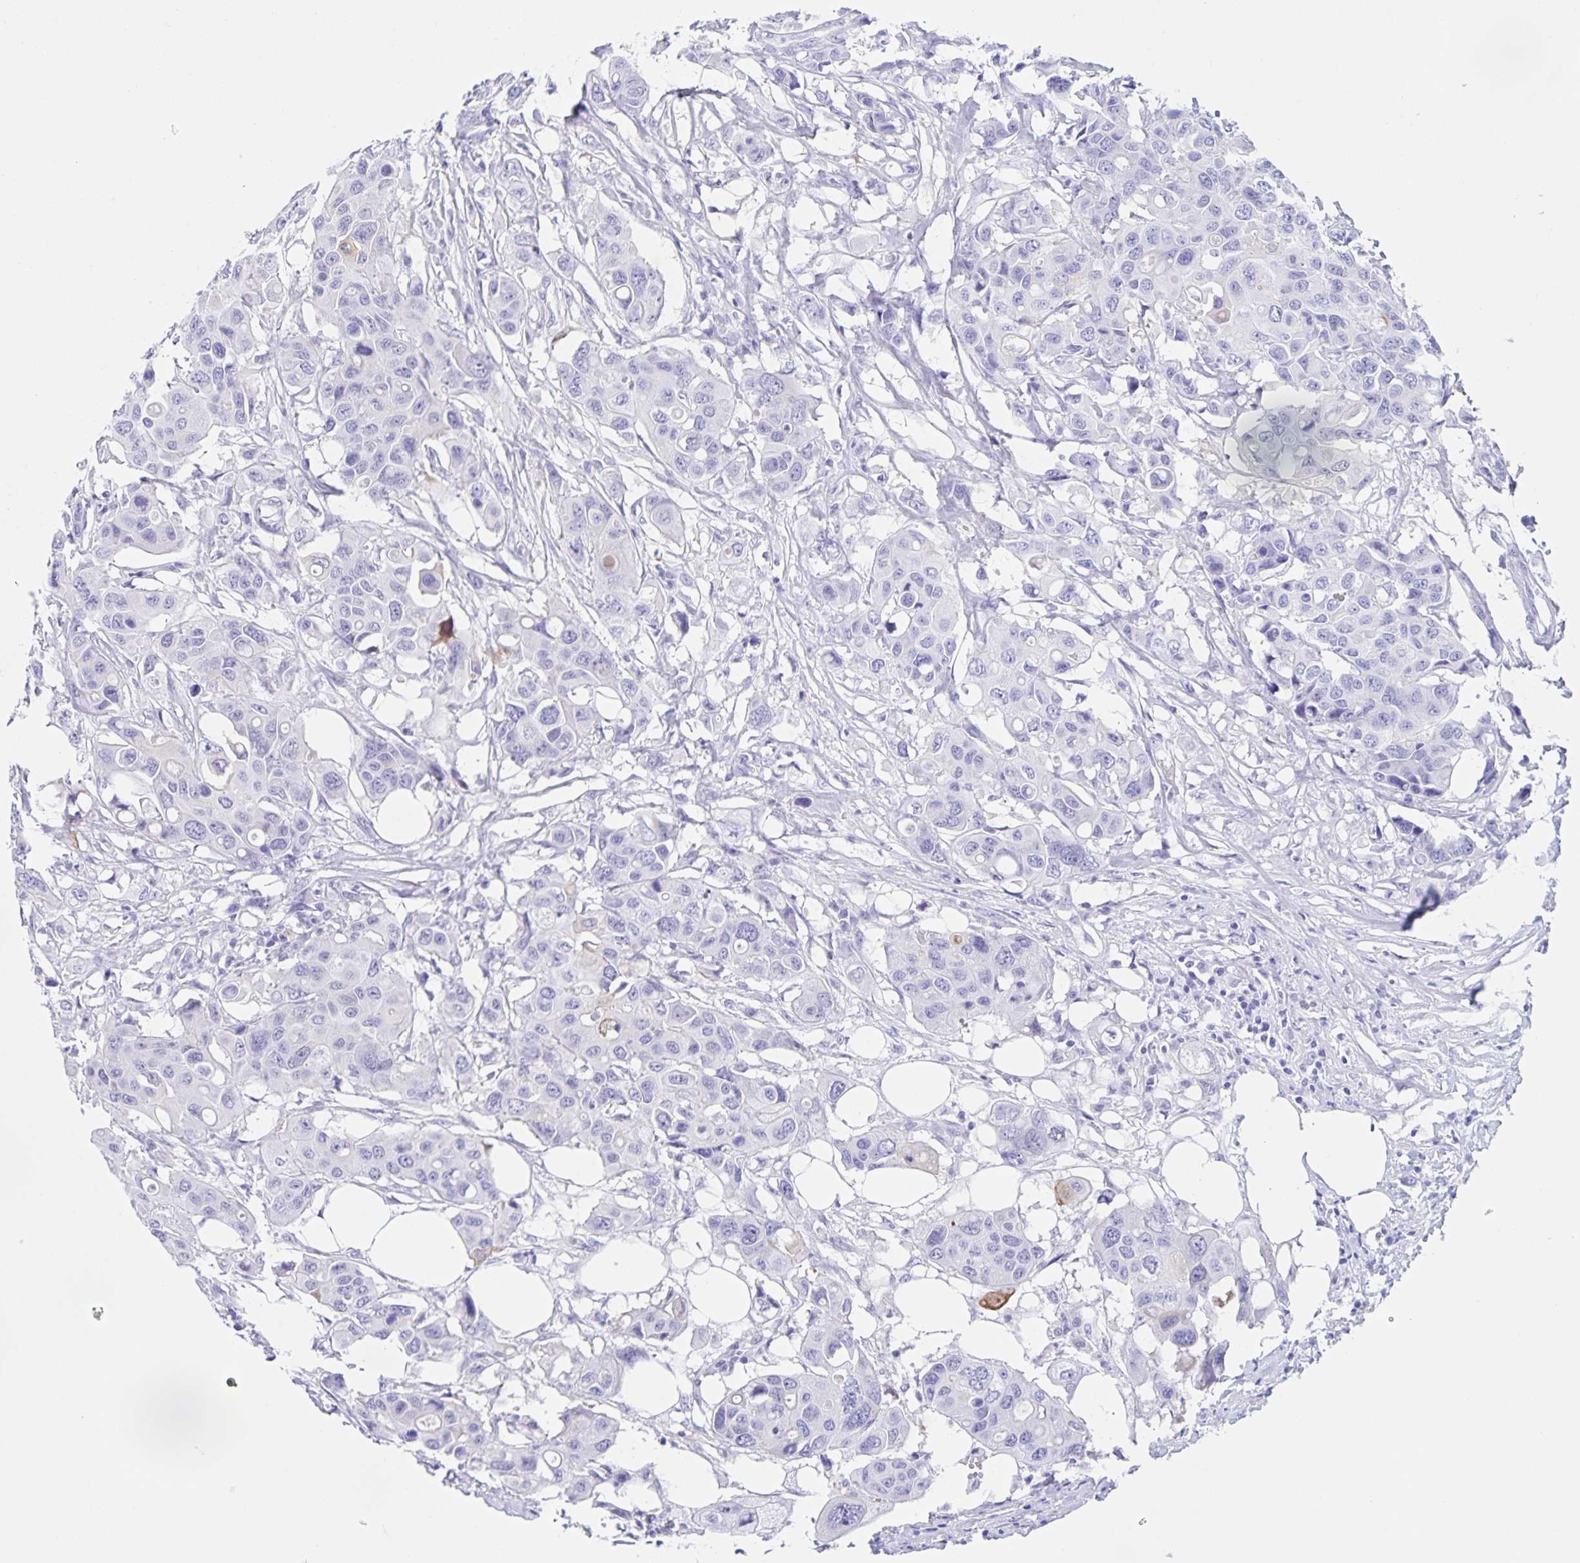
{"staining": {"intensity": "negative", "quantity": "none", "location": "none"}, "tissue": "colorectal cancer", "cell_type": "Tumor cells", "image_type": "cancer", "snomed": [{"axis": "morphology", "description": "Adenocarcinoma, NOS"}, {"axis": "topography", "description": "Colon"}], "caption": "High magnification brightfield microscopy of colorectal cancer (adenocarcinoma) stained with DAB (brown) and counterstained with hematoxylin (blue): tumor cells show no significant staining.", "gene": "TGIF2LX", "patient": {"sex": "male", "age": 77}}